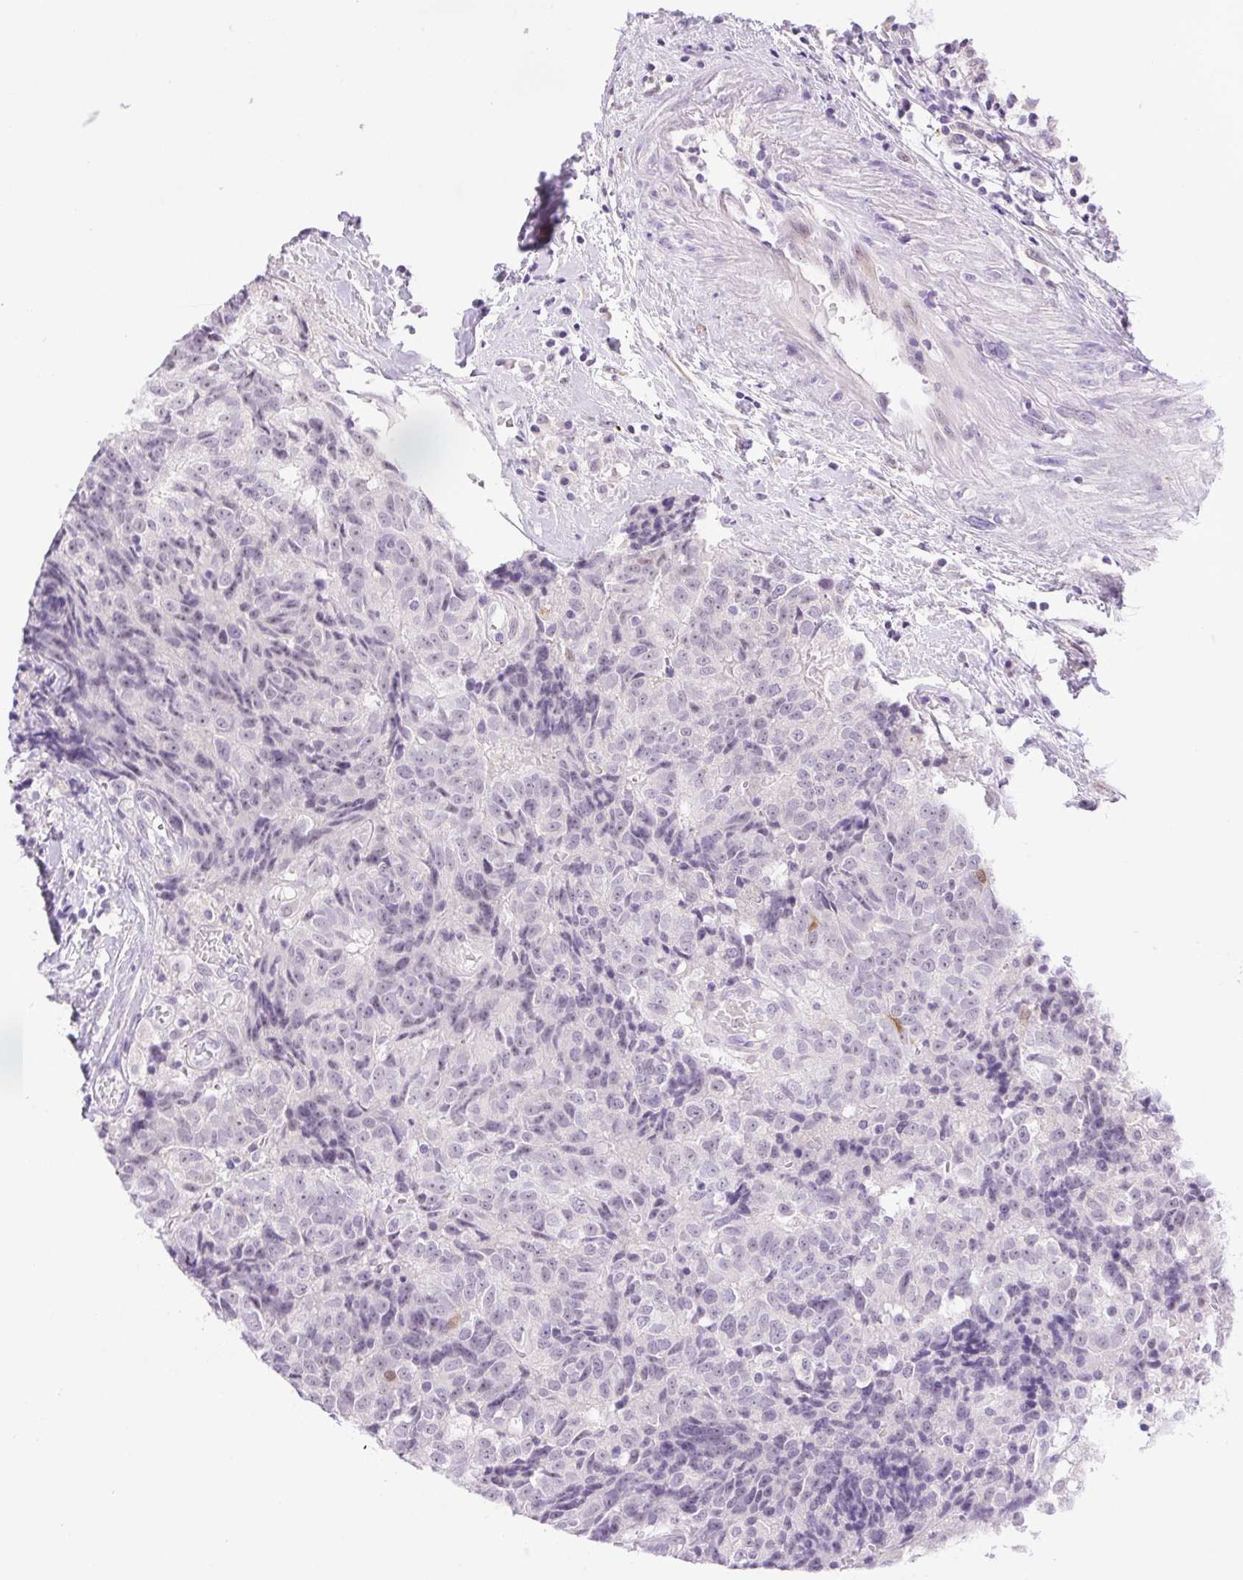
{"staining": {"intensity": "negative", "quantity": "none", "location": "none"}, "tissue": "prostate cancer", "cell_type": "Tumor cells", "image_type": "cancer", "snomed": [{"axis": "morphology", "description": "Adenocarcinoma, High grade"}, {"axis": "topography", "description": "Prostate and seminal vesicle, NOS"}], "caption": "DAB immunohistochemical staining of human prostate adenocarcinoma (high-grade) shows no significant positivity in tumor cells.", "gene": "LRRTM1", "patient": {"sex": "male", "age": 60}}